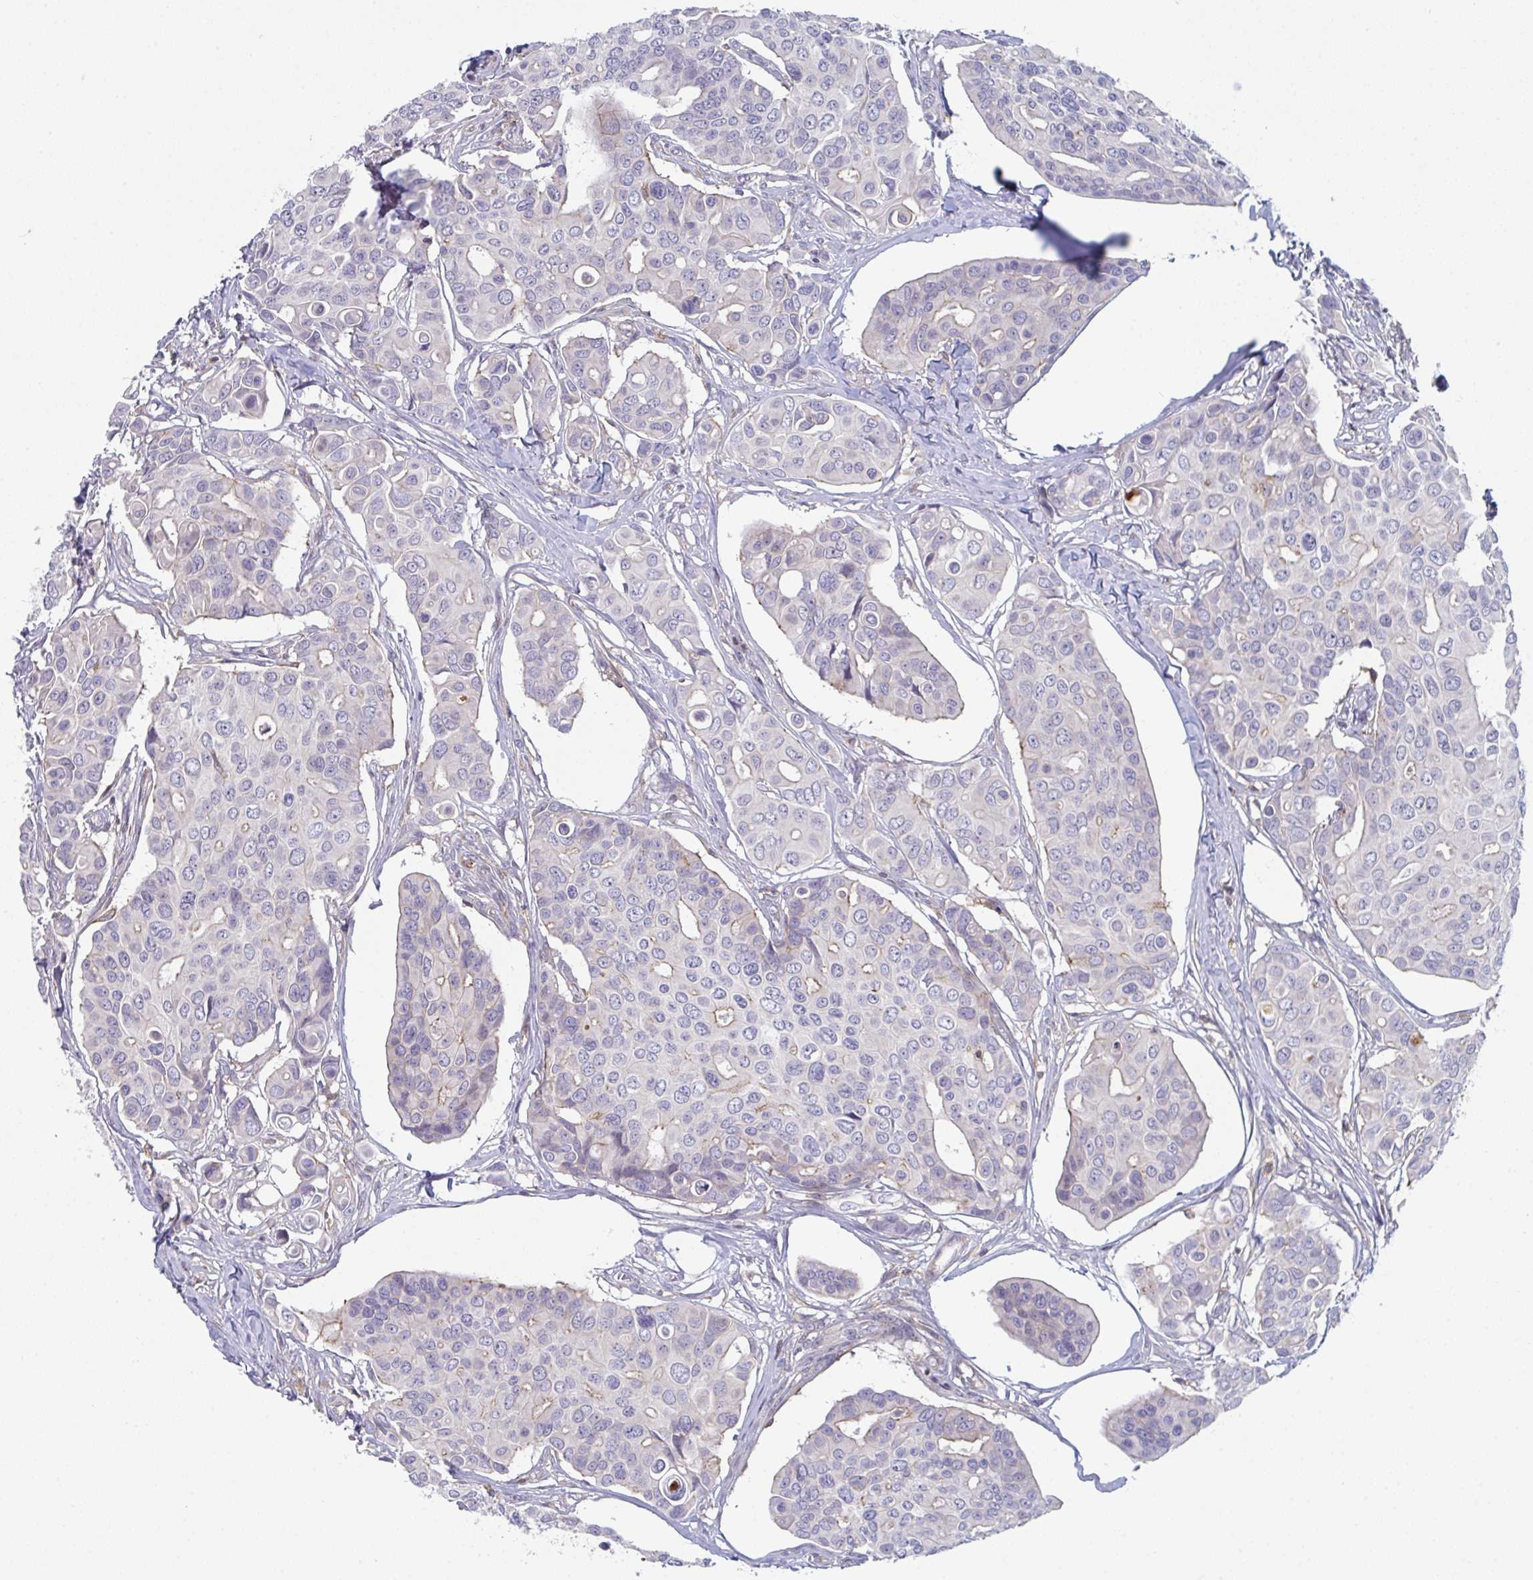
{"staining": {"intensity": "negative", "quantity": "none", "location": "none"}, "tissue": "breast cancer", "cell_type": "Tumor cells", "image_type": "cancer", "snomed": [{"axis": "morphology", "description": "Normal tissue, NOS"}, {"axis": "morphology", "description": "Duct carcinoma"}, {"axis": "topography", "description": "Skin"}, {"axis": "topography", "description": "Breast"}], "caption": "There is no significant staining in tumor cells of breast cancer. (Stains: DAB IHC with hematoxylin counter stain, Microscopy: brightfield microscopy at high magnification).", "gene": "DISP2", "patient": {"sex": "female", "age": 54}}